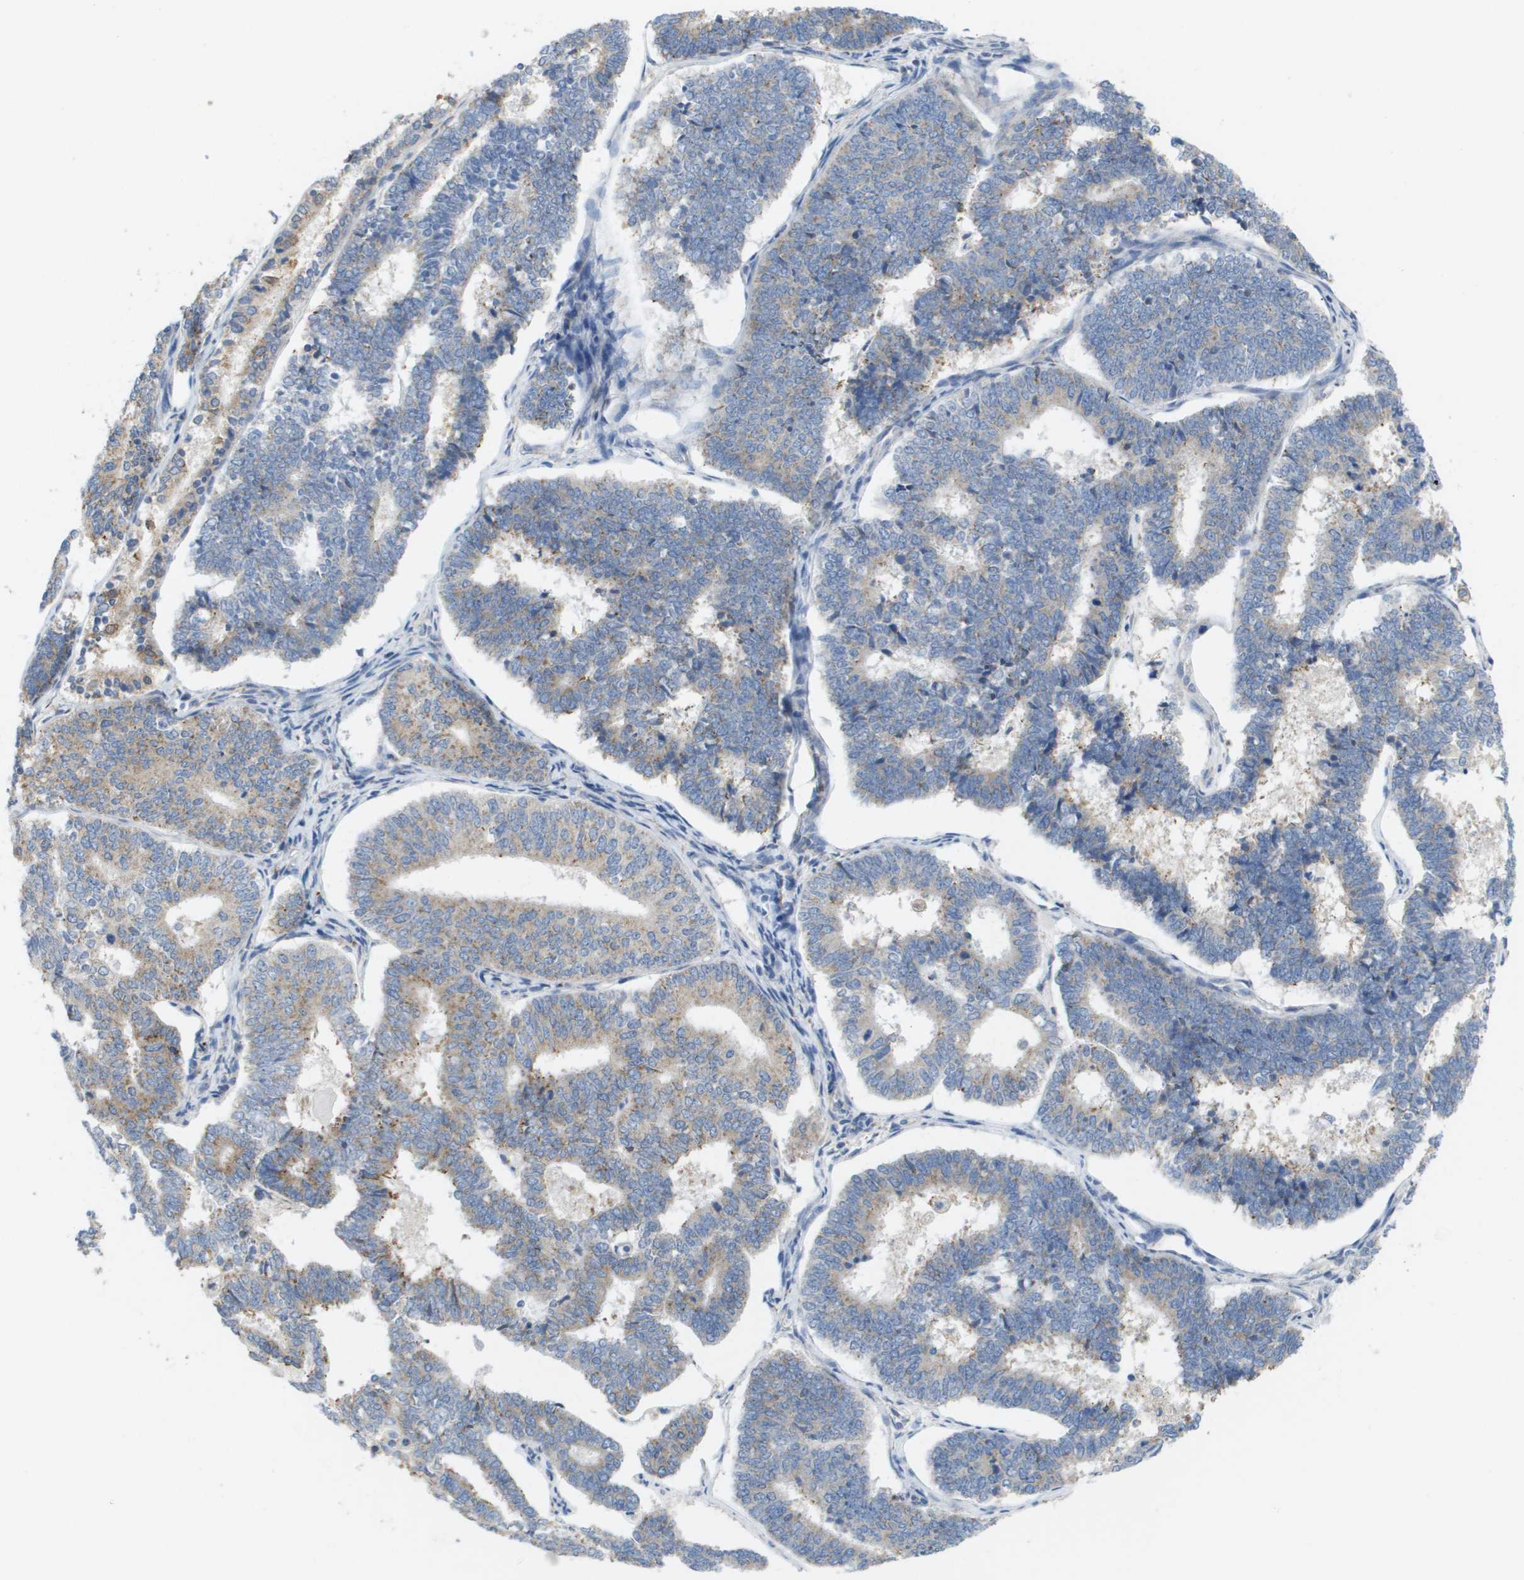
{"staining": {"intensity": "weak", "quantity": "25%-75%", "location": "cytoplasmic/membranous"}, "tissue": "endometrial cancer", "cell_type": "Tumor cells", "image_type": "cancer", "snomed": [{"axis": "morphology", "description": "Adenocarcinoma, NOS"}, {"axis": "topography", "description": "Endometrium"}], "caption": "Protein staining demonstrates weak cytoplasmic/membranous expression in approximately 25%-75% of tumor cells in endometrial cancer (adenocarcinoma). The protein is shown in brown color, while the nuclei are stained blue.", "gene": "CD3G", "patient": {"sex": "female", "age": 70}}